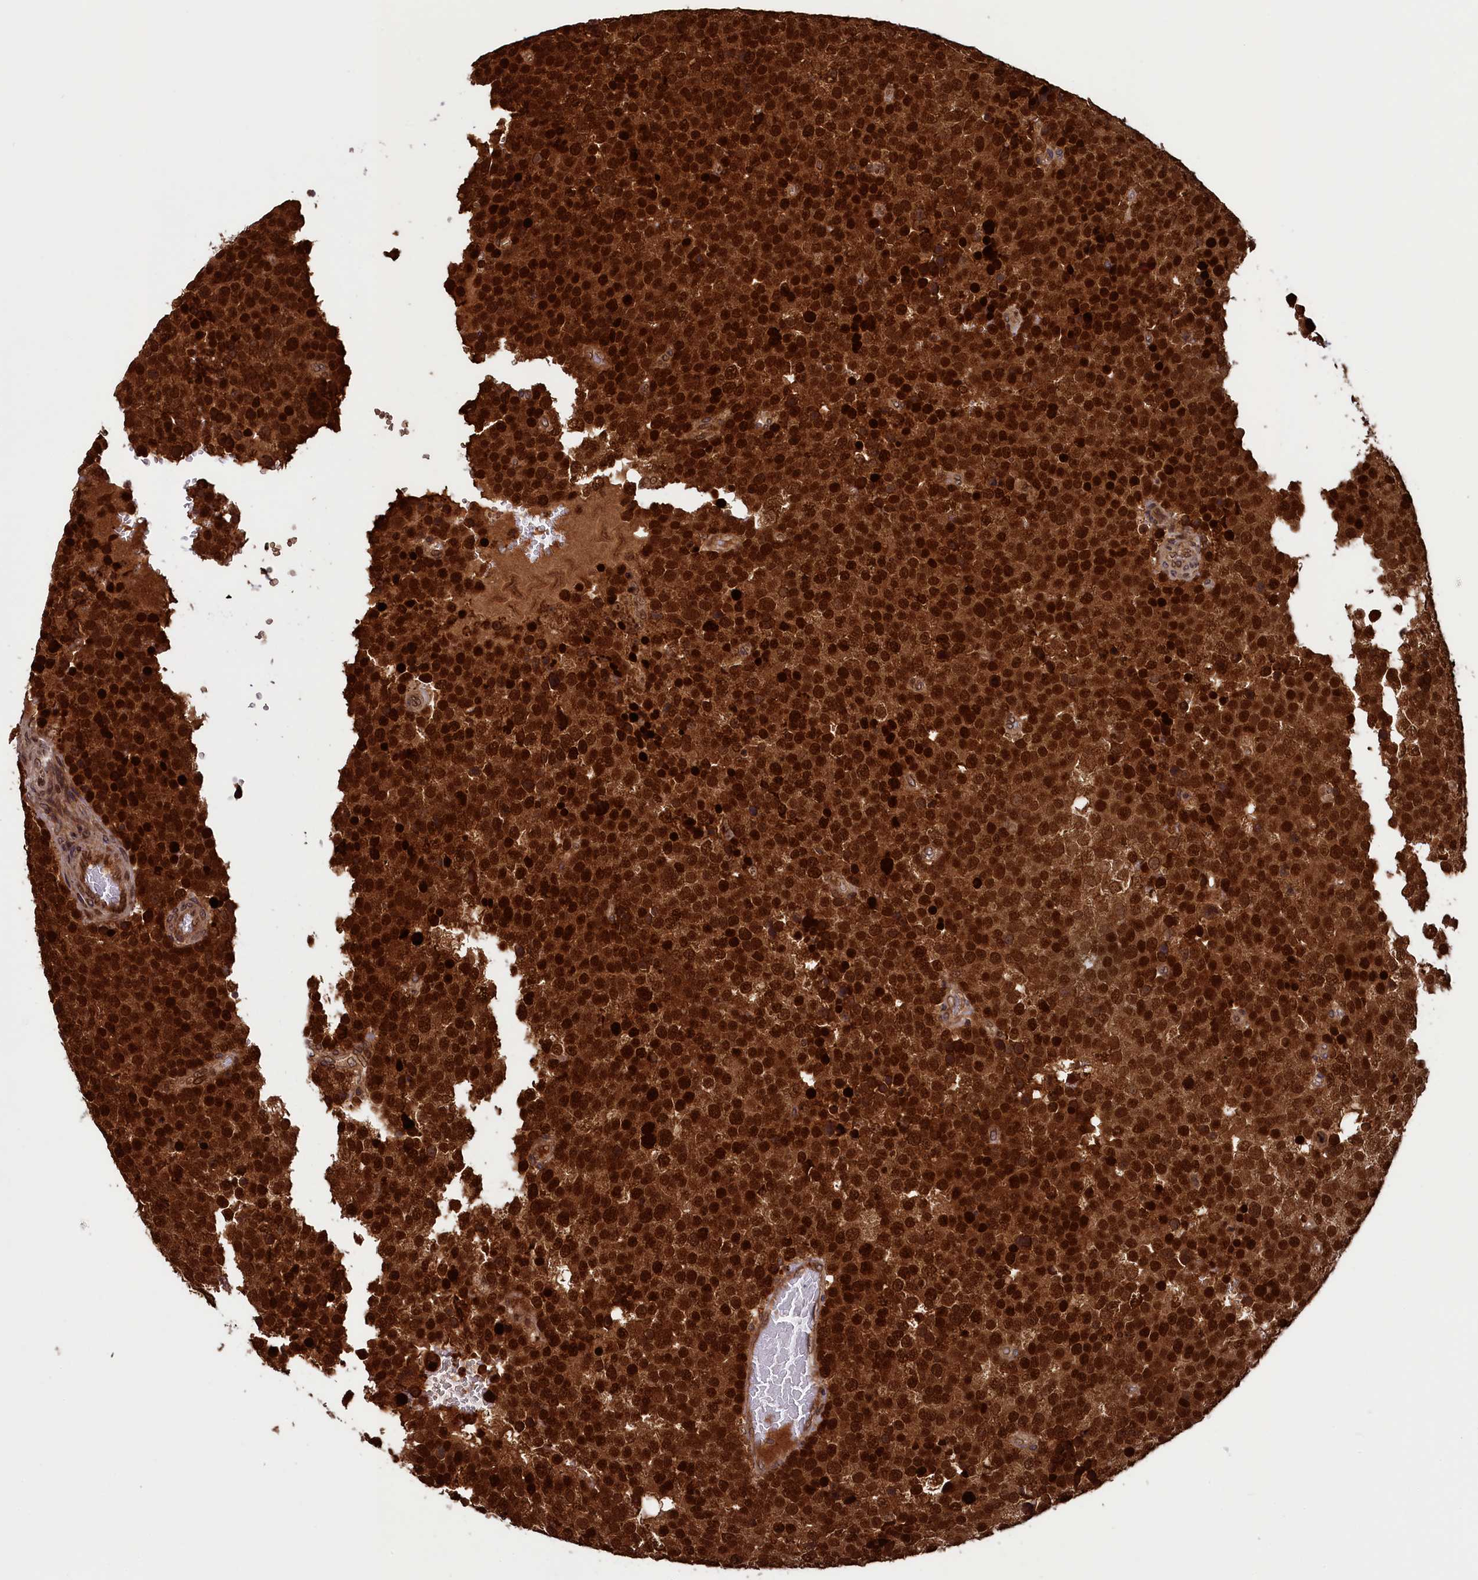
{"staining": {"intensity": "strong", "quantity": ">75%", "location": "cytoplasmic/membranous,nuclear"}, "tissue": "testis cancer", "cell_type": "Tumor cells", "image_type": "cancer", "snomed": [{"axis": "morphology", "description": "Seminoma, NOS"}, {"axis": "topography", "description": "Testis"}], "caption": "Testis cancer (seminoma) tissue reveals strong cytoplasmic/membranous and nuclear expression in approximately >75% of tumor cells, visualized by immunohistochemistry. The staining was performed using DAB, with brown indicating positive protein expression. Nuclei are stained blue with hematoxylin.", "gene": "NAE1", "patient": {"sex": "male", "age": 71}}